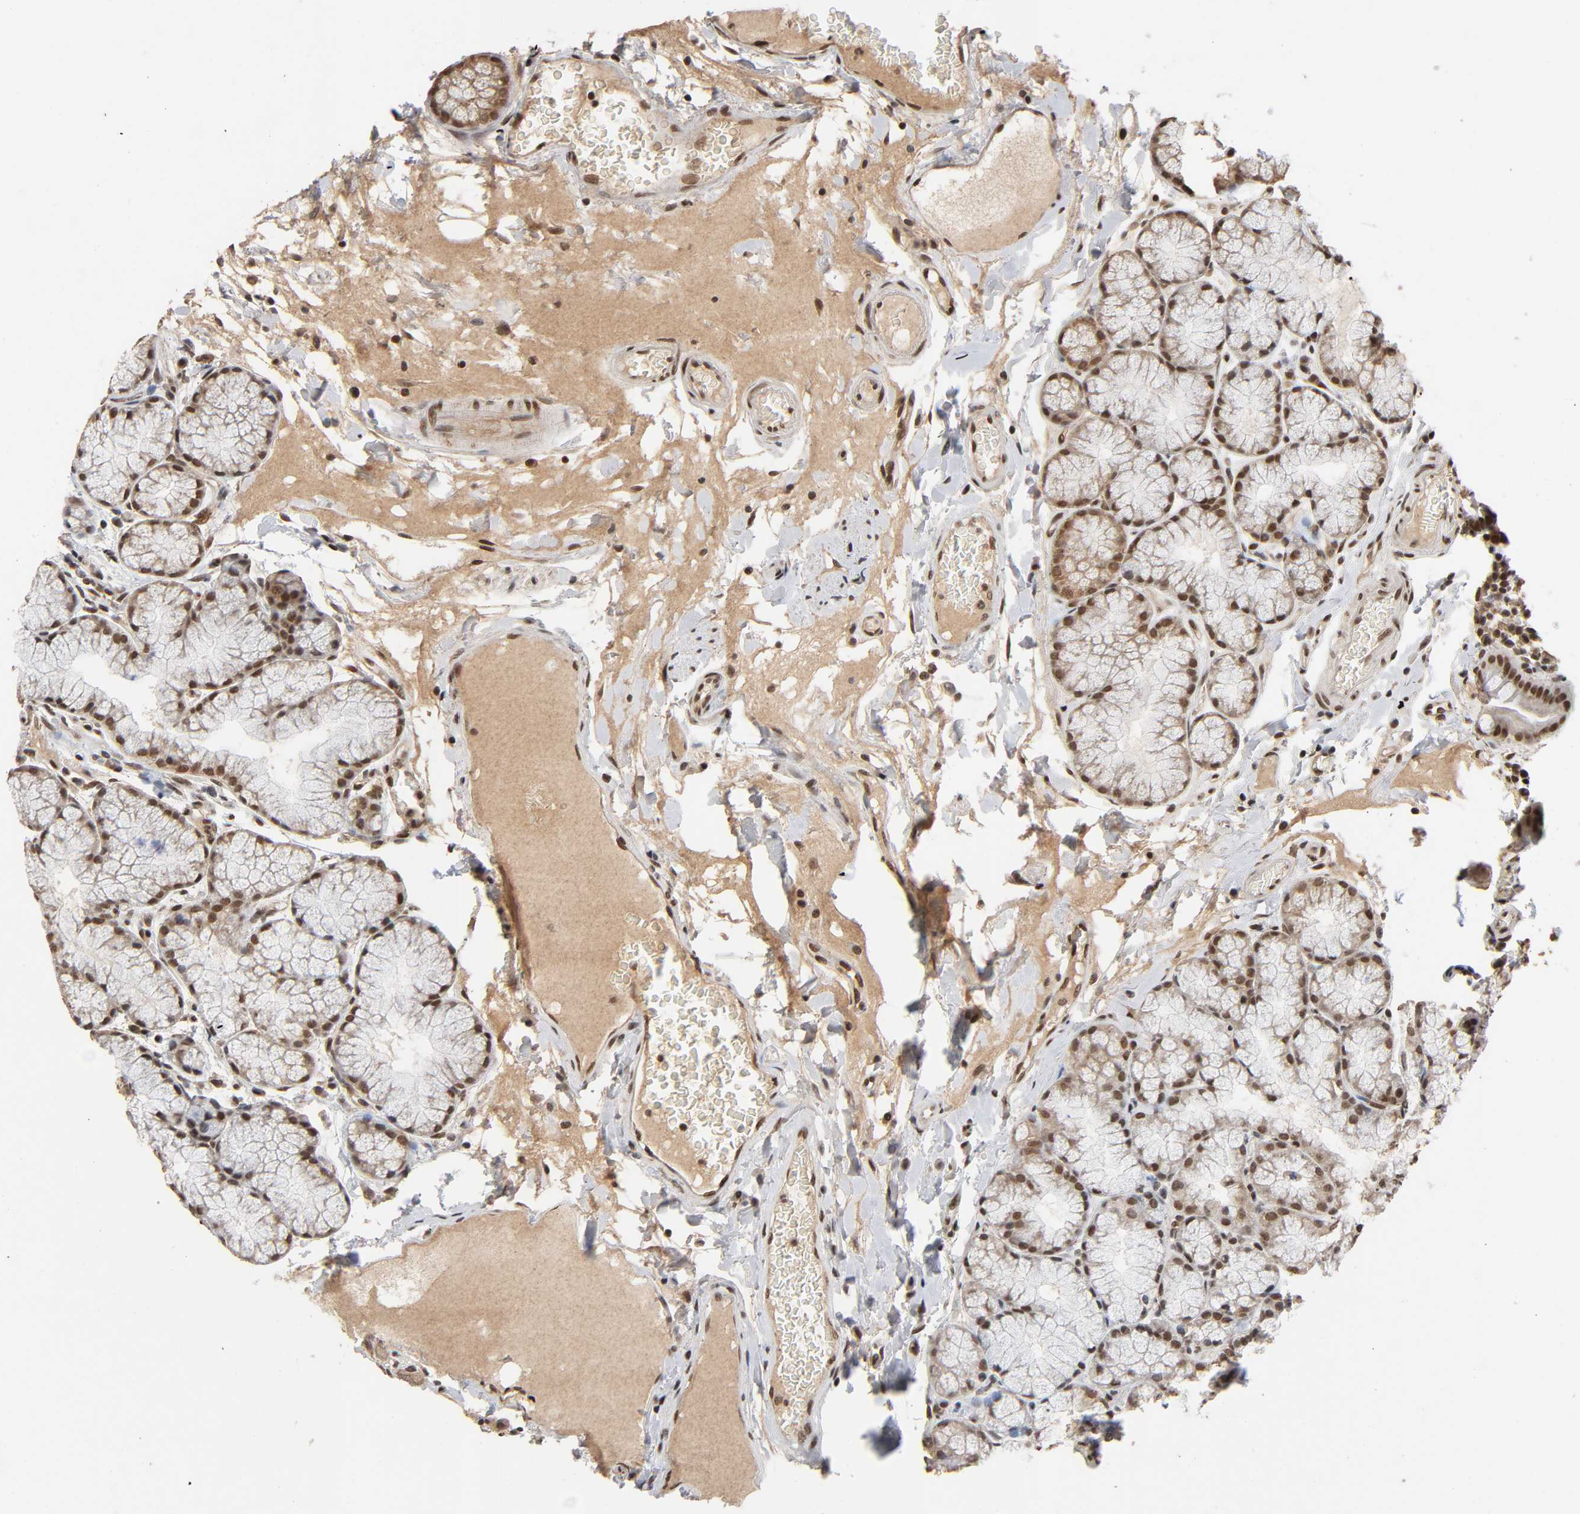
{"staining": {"intensity": "strong", "quantity": ">75%", "location": "cytoplasmic/membranous,nuclear"}, "tissue": "duodenum", "cell_type": "Glandular cells", "image_type": "normal", "snomed": [{"axis": "morphology", "description": "Normal tissue, NOS"}, {"axis": "topography", "description": "Duodenum"}], "caption": "Duodenum stained with a brown dye reveals strong cytoplasmic/membranous,nuclear positive expression in approximately >75% of glandular cells.", "gene": "ZNF384", "patient": {"sex": "male", "age": 50}}